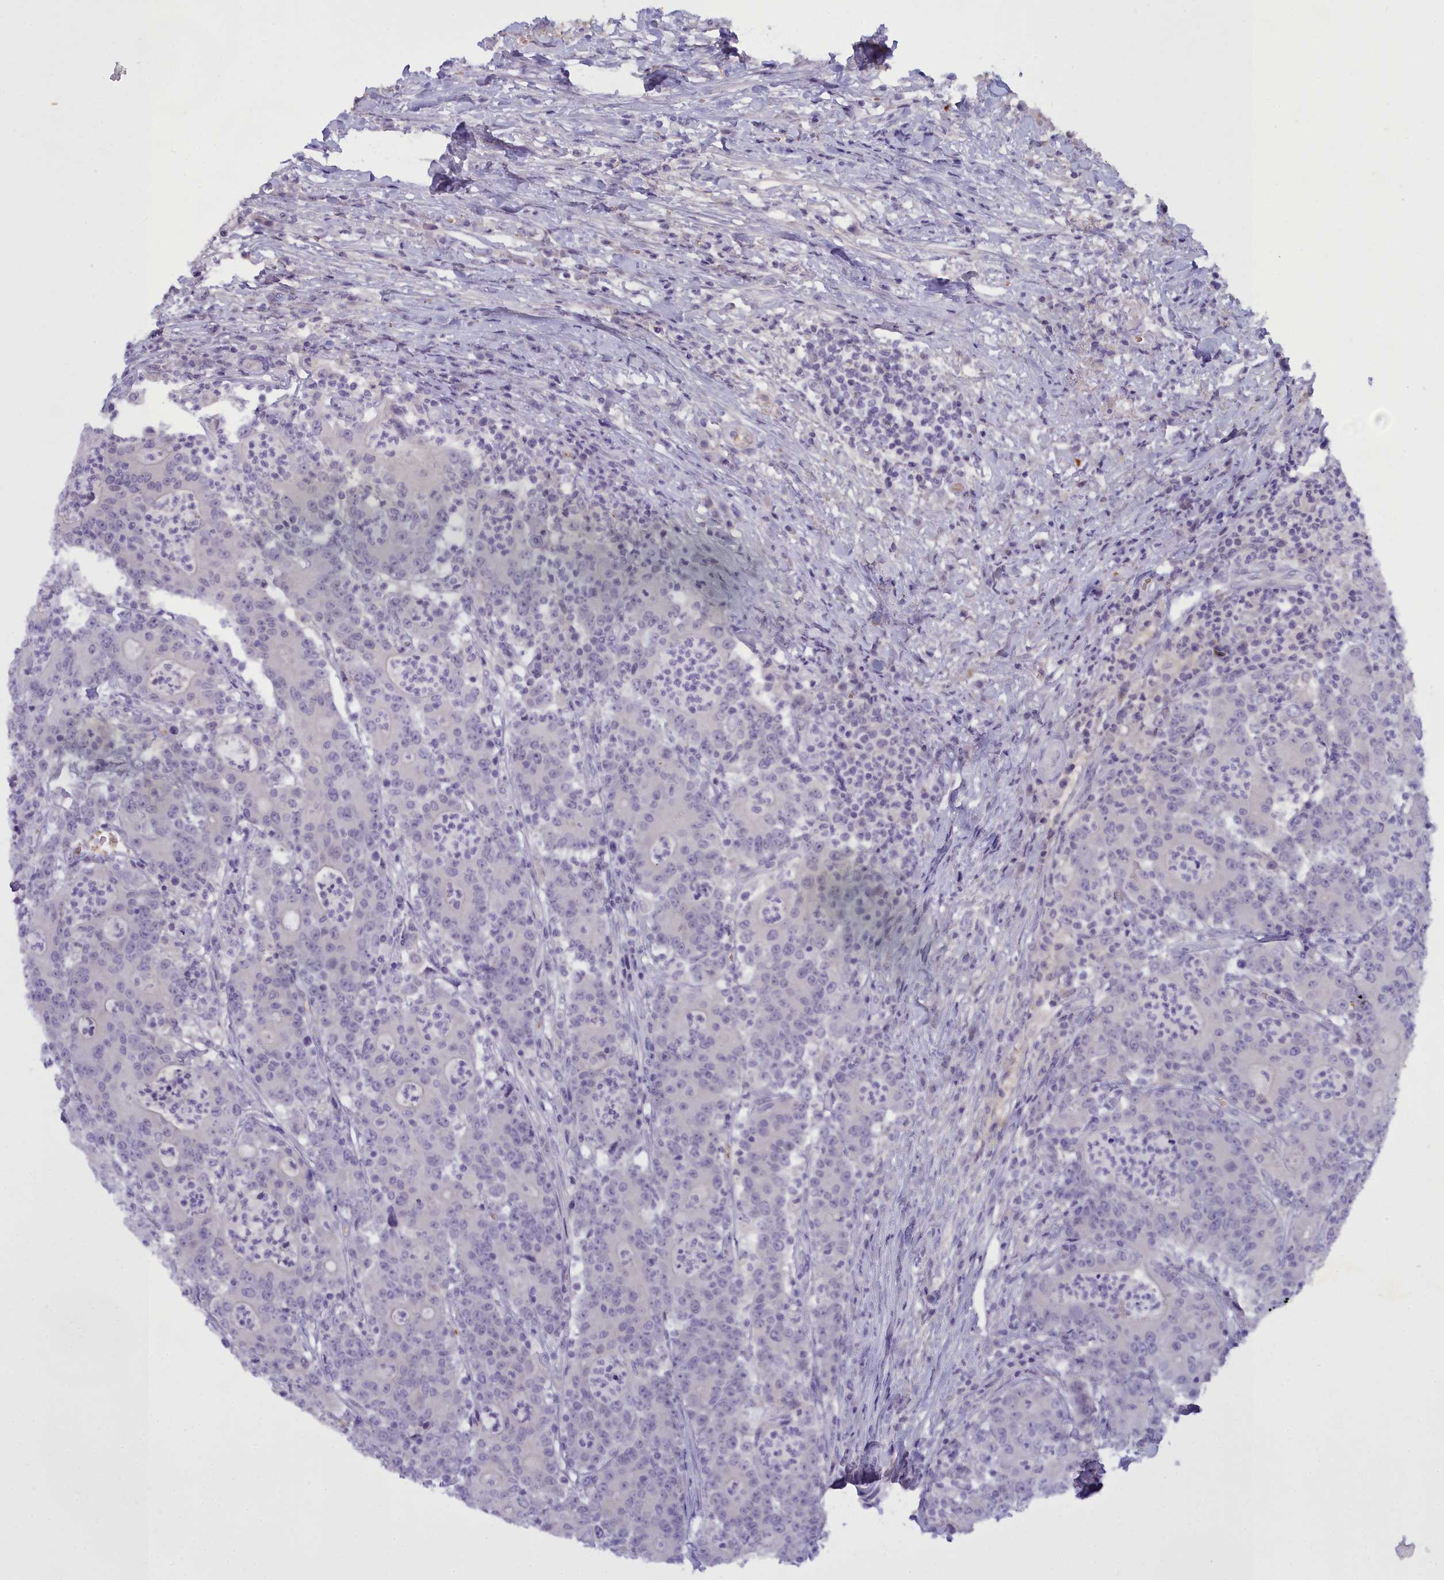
{"staining": {"intensity": "negative", "quantity": "none", "location": "none"}, "tissue": "colorectal cancer", "cell_type": "Tumor cells", "image_type": "cancer", "snomed": [{"axis": "morphology", "description": "Adenocarcinoma, NOS"}, {"axis": "topography", "description": "Colon"}], "caption": "IHC micrograph of neoplastic tissue: colorectal cancer stained with DAB (3,3'-diaminobenzidine) displays no significant protein positivity in tumor cells.", "gene": "OSTN", "patient": {"sex": "male", "age": 83}}